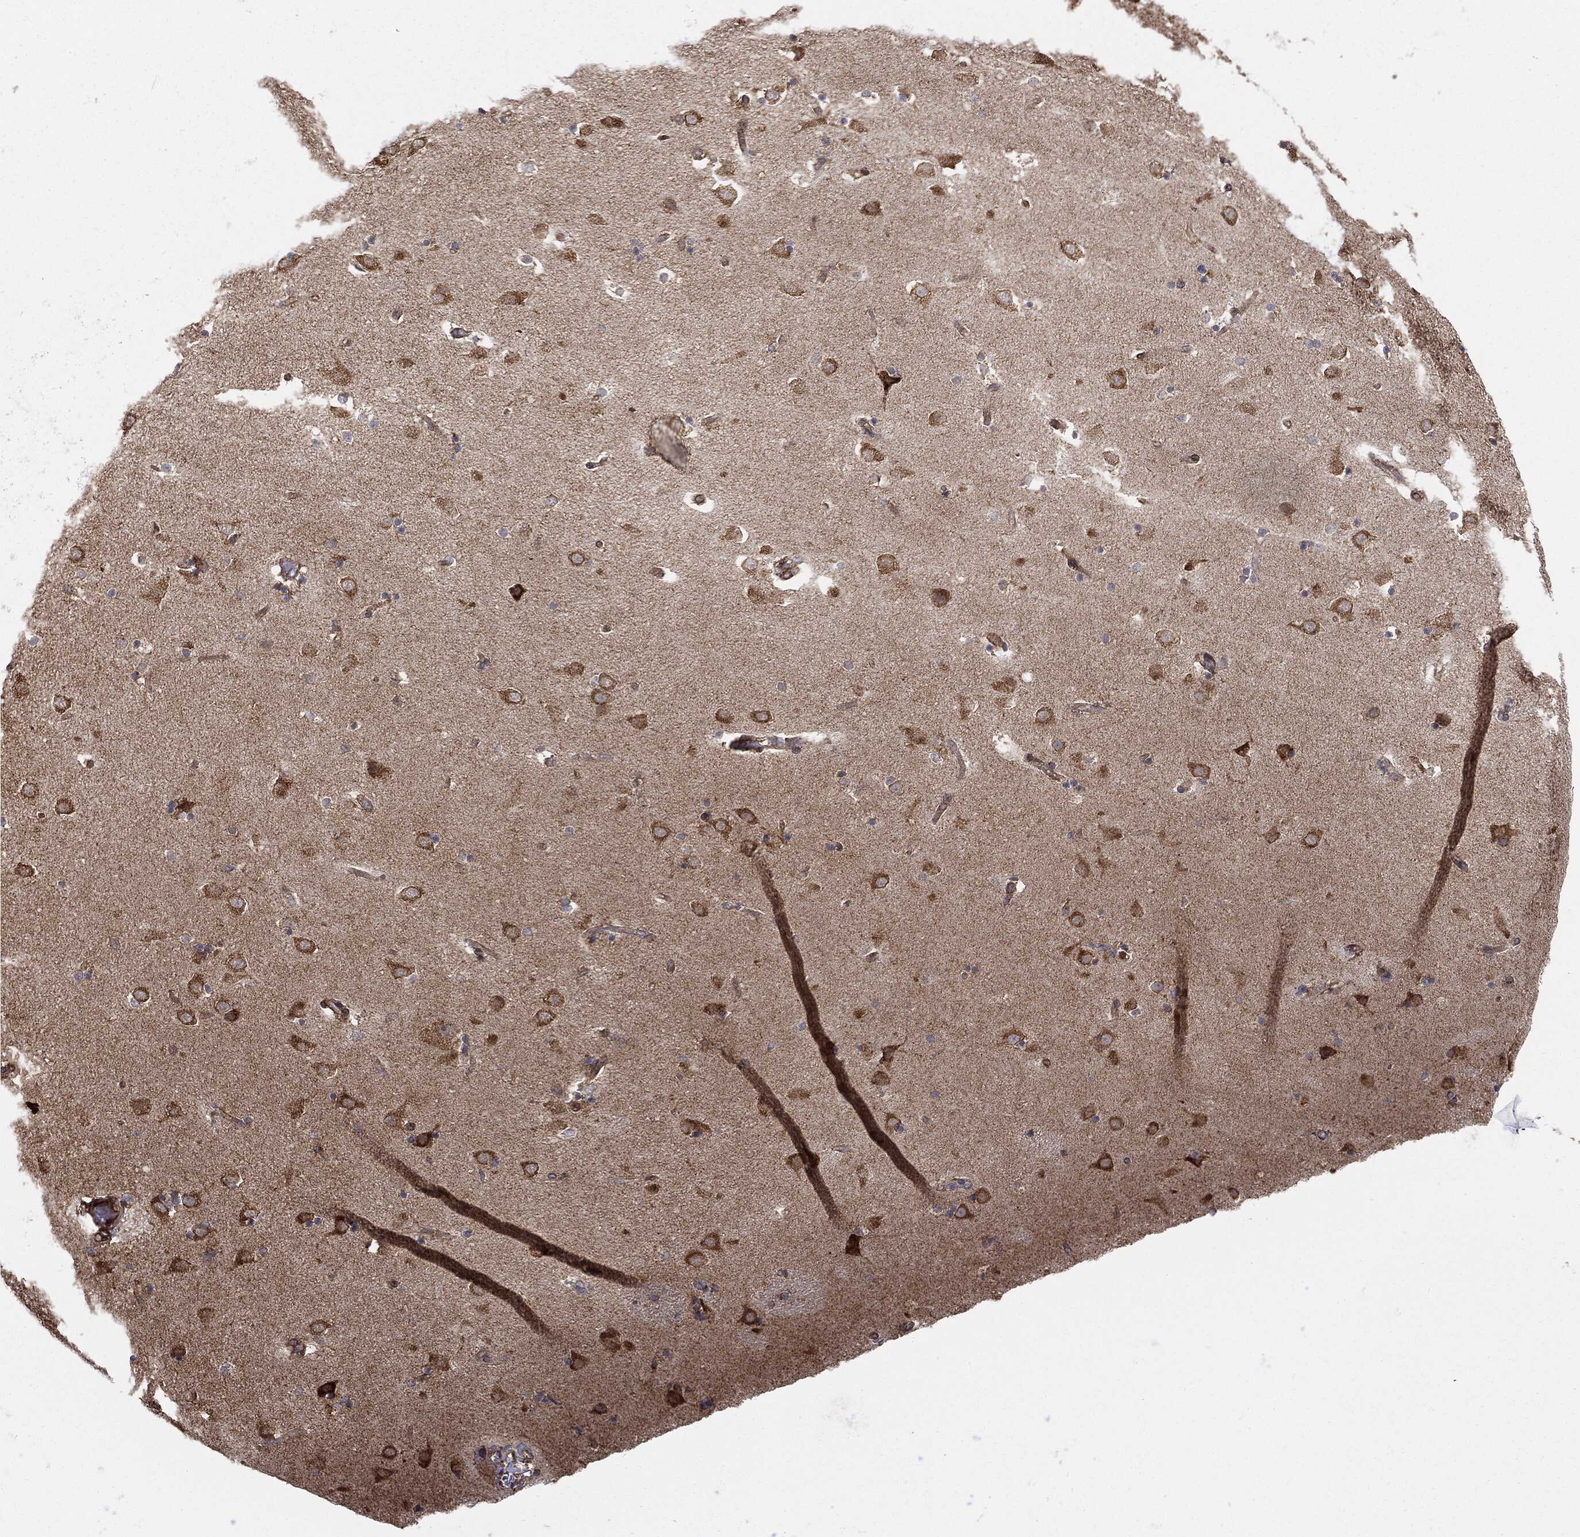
{"staining": {"intensity": "negative", "quantity": "none", "location": "none"}, "tissue": "caudate", "cell_type": "Glial cells", "image_type": "normal", "snomed": [{"axis": "morphology", "description": "Normal tissue, NOS"}, {"axis": "topography", "description": "Lateral ventricle wall"}], "caption": "Immunohistochemical staining of unremarkable human caudate exhibits no significant positivity in glial cells.", "gene": "CYLD", "patient": {"sex": "male", "age": 51}}